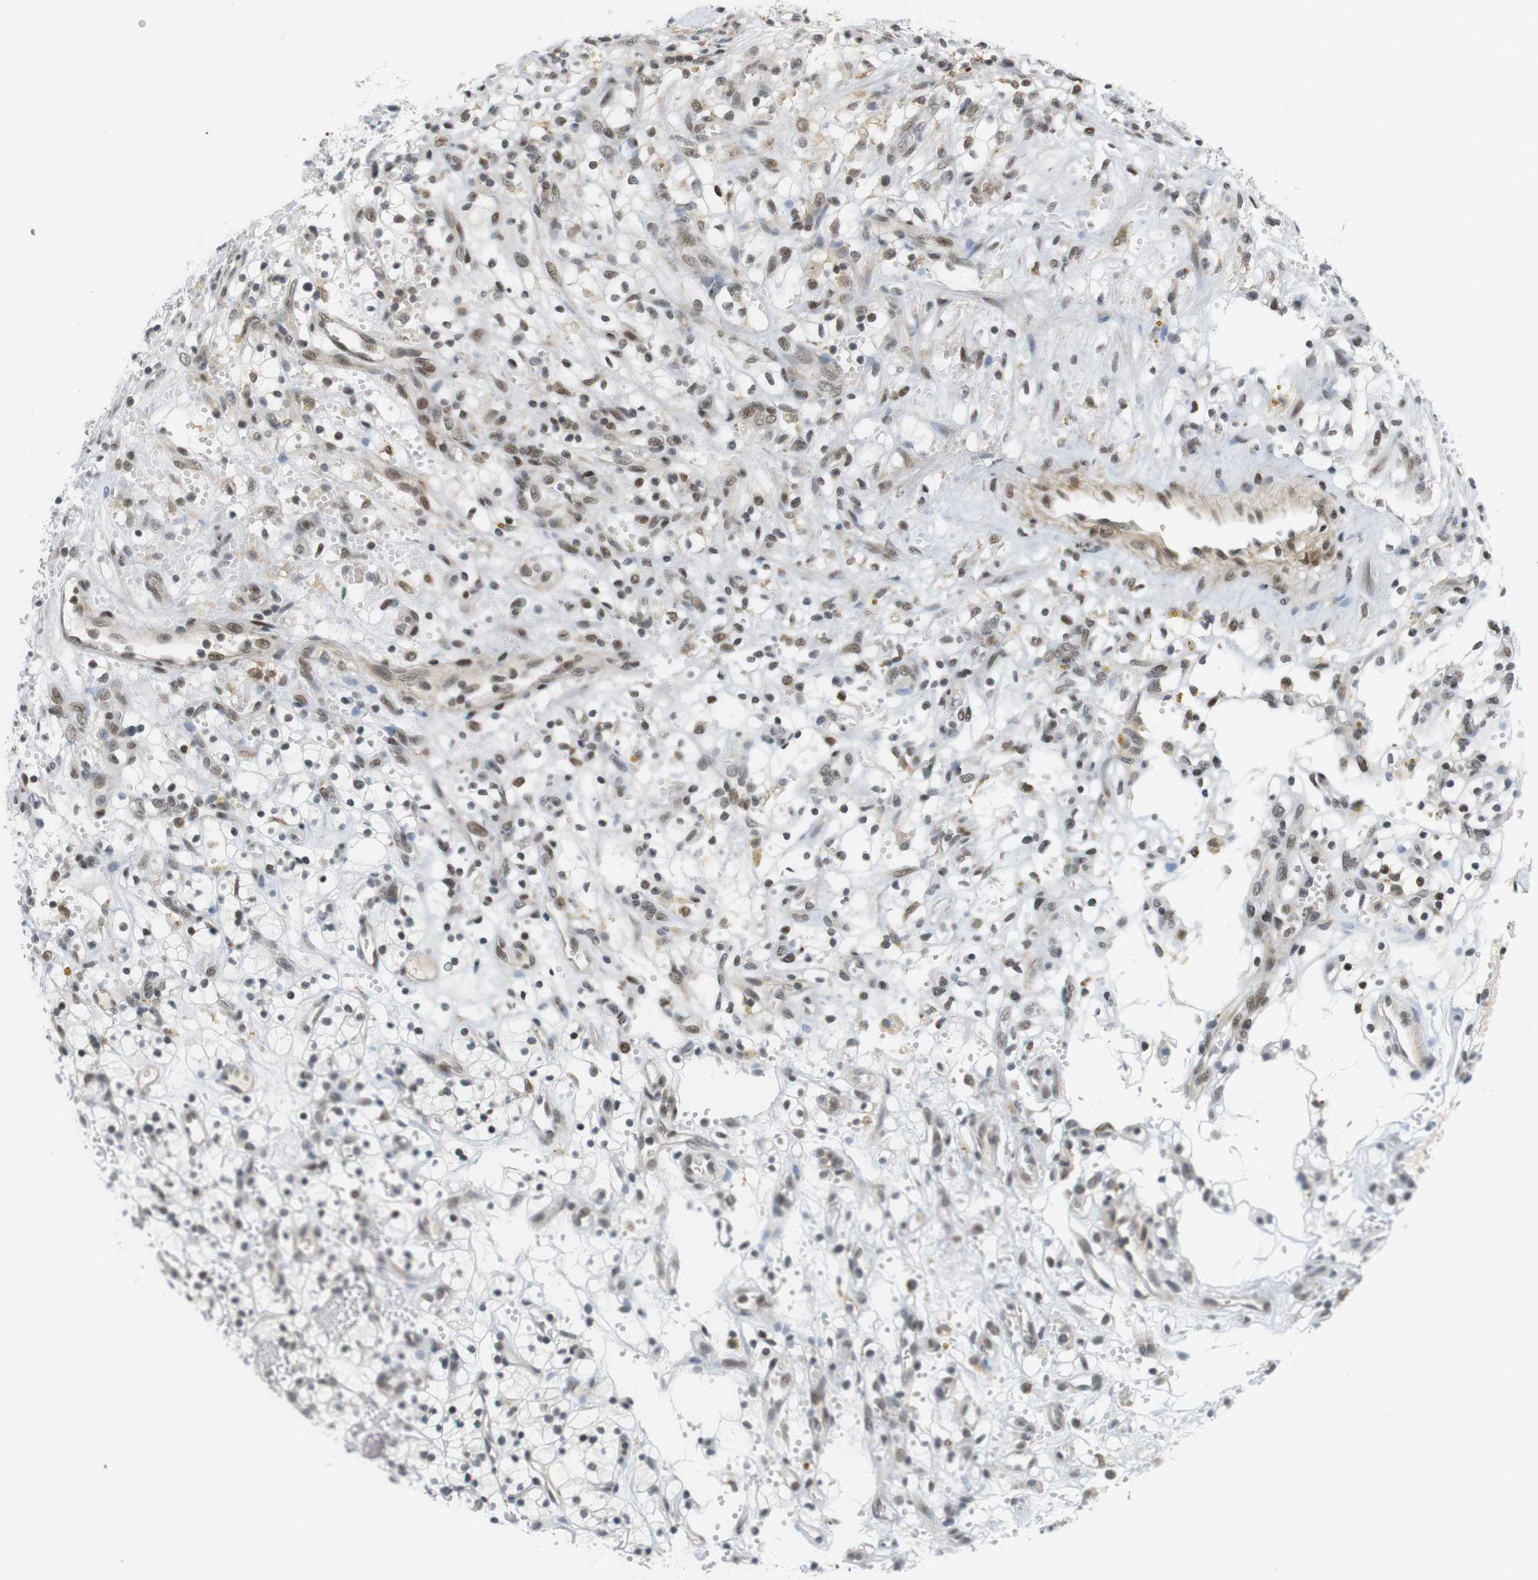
{"staining": {"intensity": "weak", "quantity": ">75%", "location": "nuclear"}, "tissue": "renal cancer", "cell_type": "Tumor cells", "image_type": "cancer", "snomed": [{"axis": "morphology", "description": "Adenocarcinoma, NOS"}, {"axis": "topography", "description": "Kidney"}], "caption": "Renal adenocarcinoma stained for a protein reveals weak nuclear positivity in tumor cells.", "gene": "BRD4", "patient": {"sex": "female", "age": 57}}